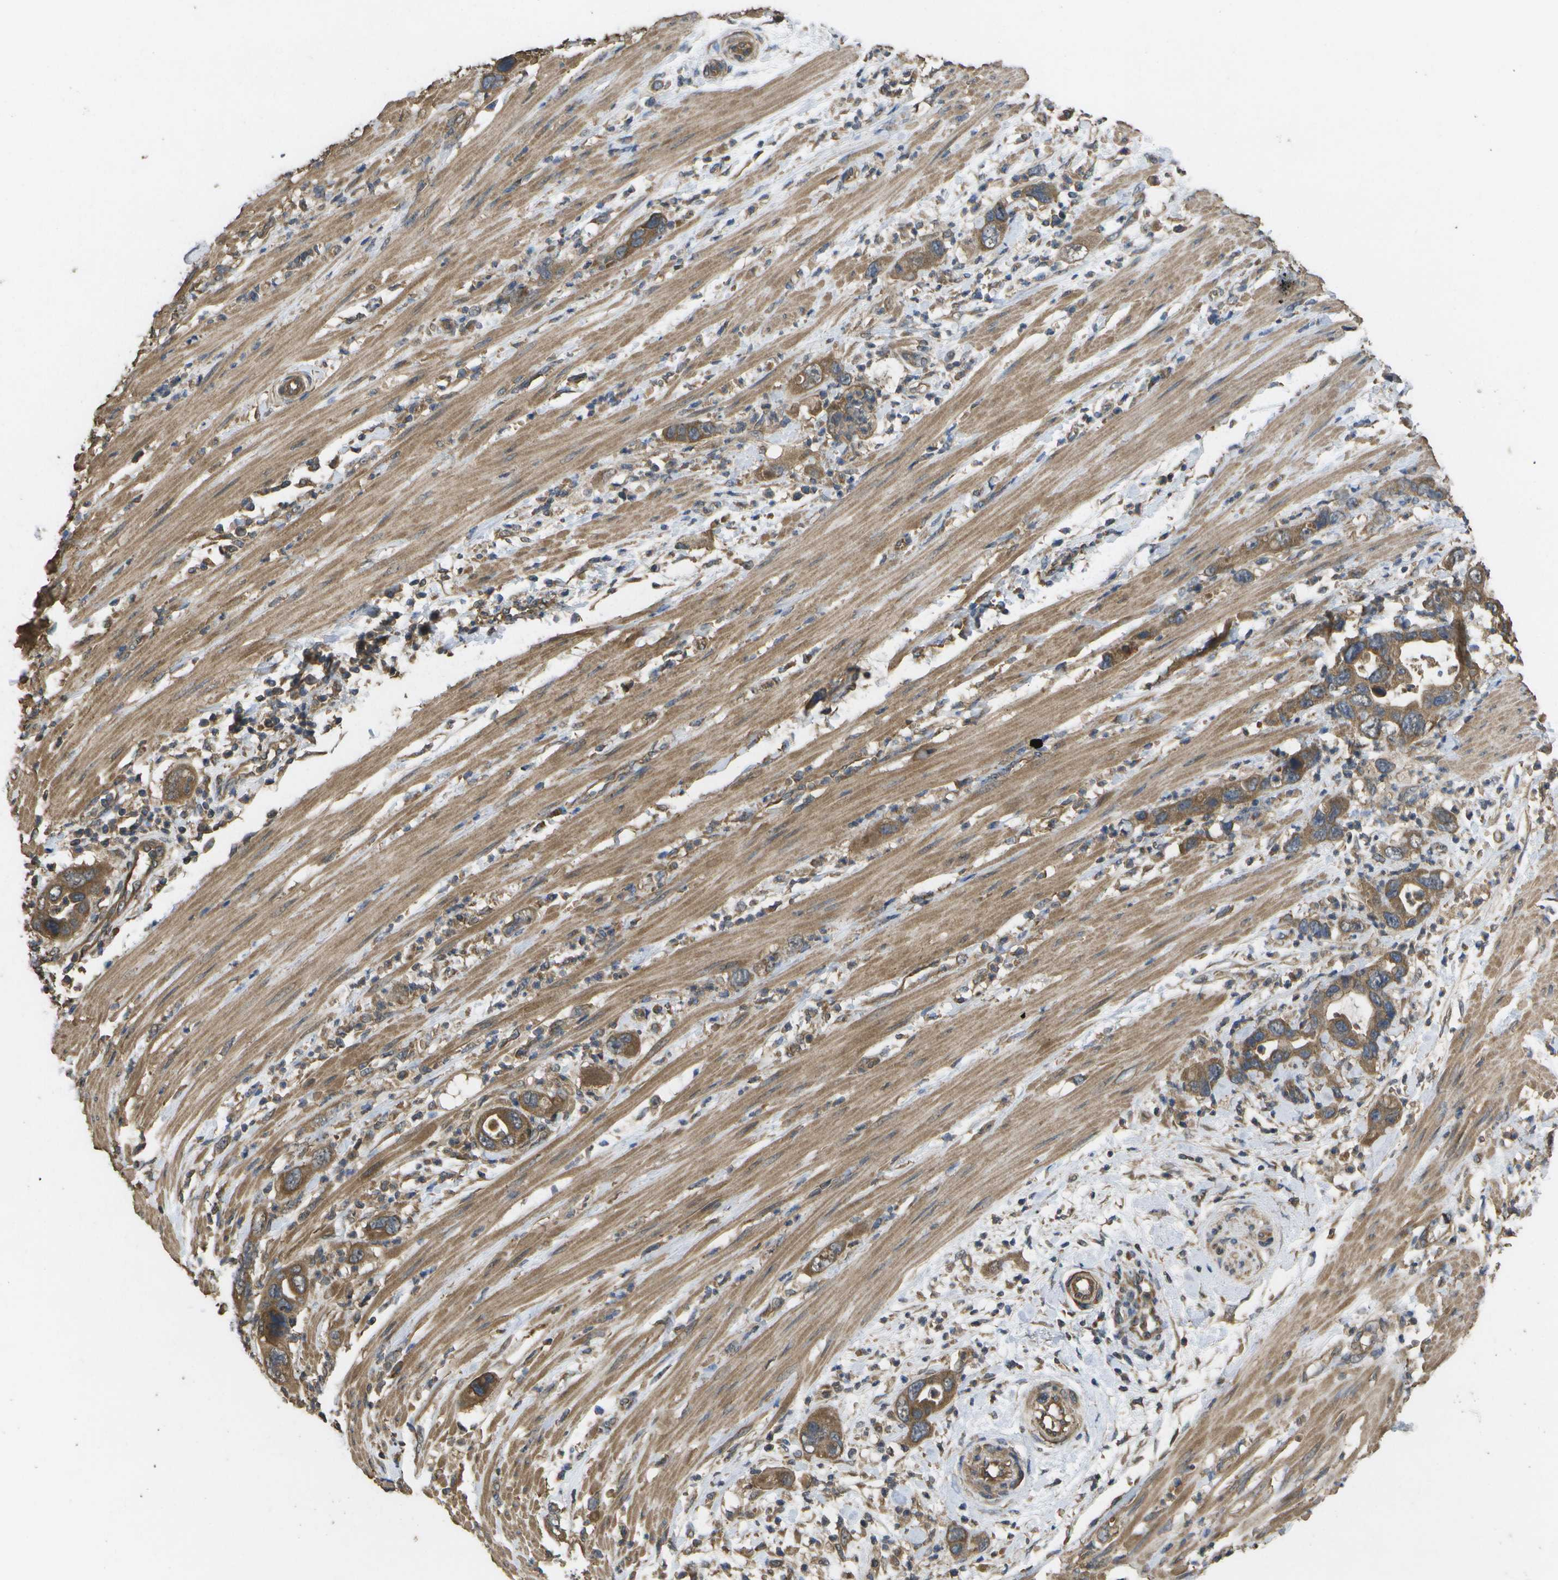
{"staining": {"intensity": "moderate", "quantity": ">75%", "location": "cytoplasmic/membranous"}, "tissue": "pancreatic cancer", "cell_type": "Tumor cells", "image_type": "cancer", "snomed": [{"axis": "morphology", "description": "Adenocarcinoma, NOS"}, {"axis": "topography", "description": "Pancreas"}], "caption": "IHC (DAB (3,3'-diaminobenzidine)) staining of pancreatic cancer (adenocarcinoma) shows moderate cytoplasmic/membranous protein staining in approximately >75% of tumor cells.", "gene": "SACS", "patient": {"sex": "female", "age": 71}}